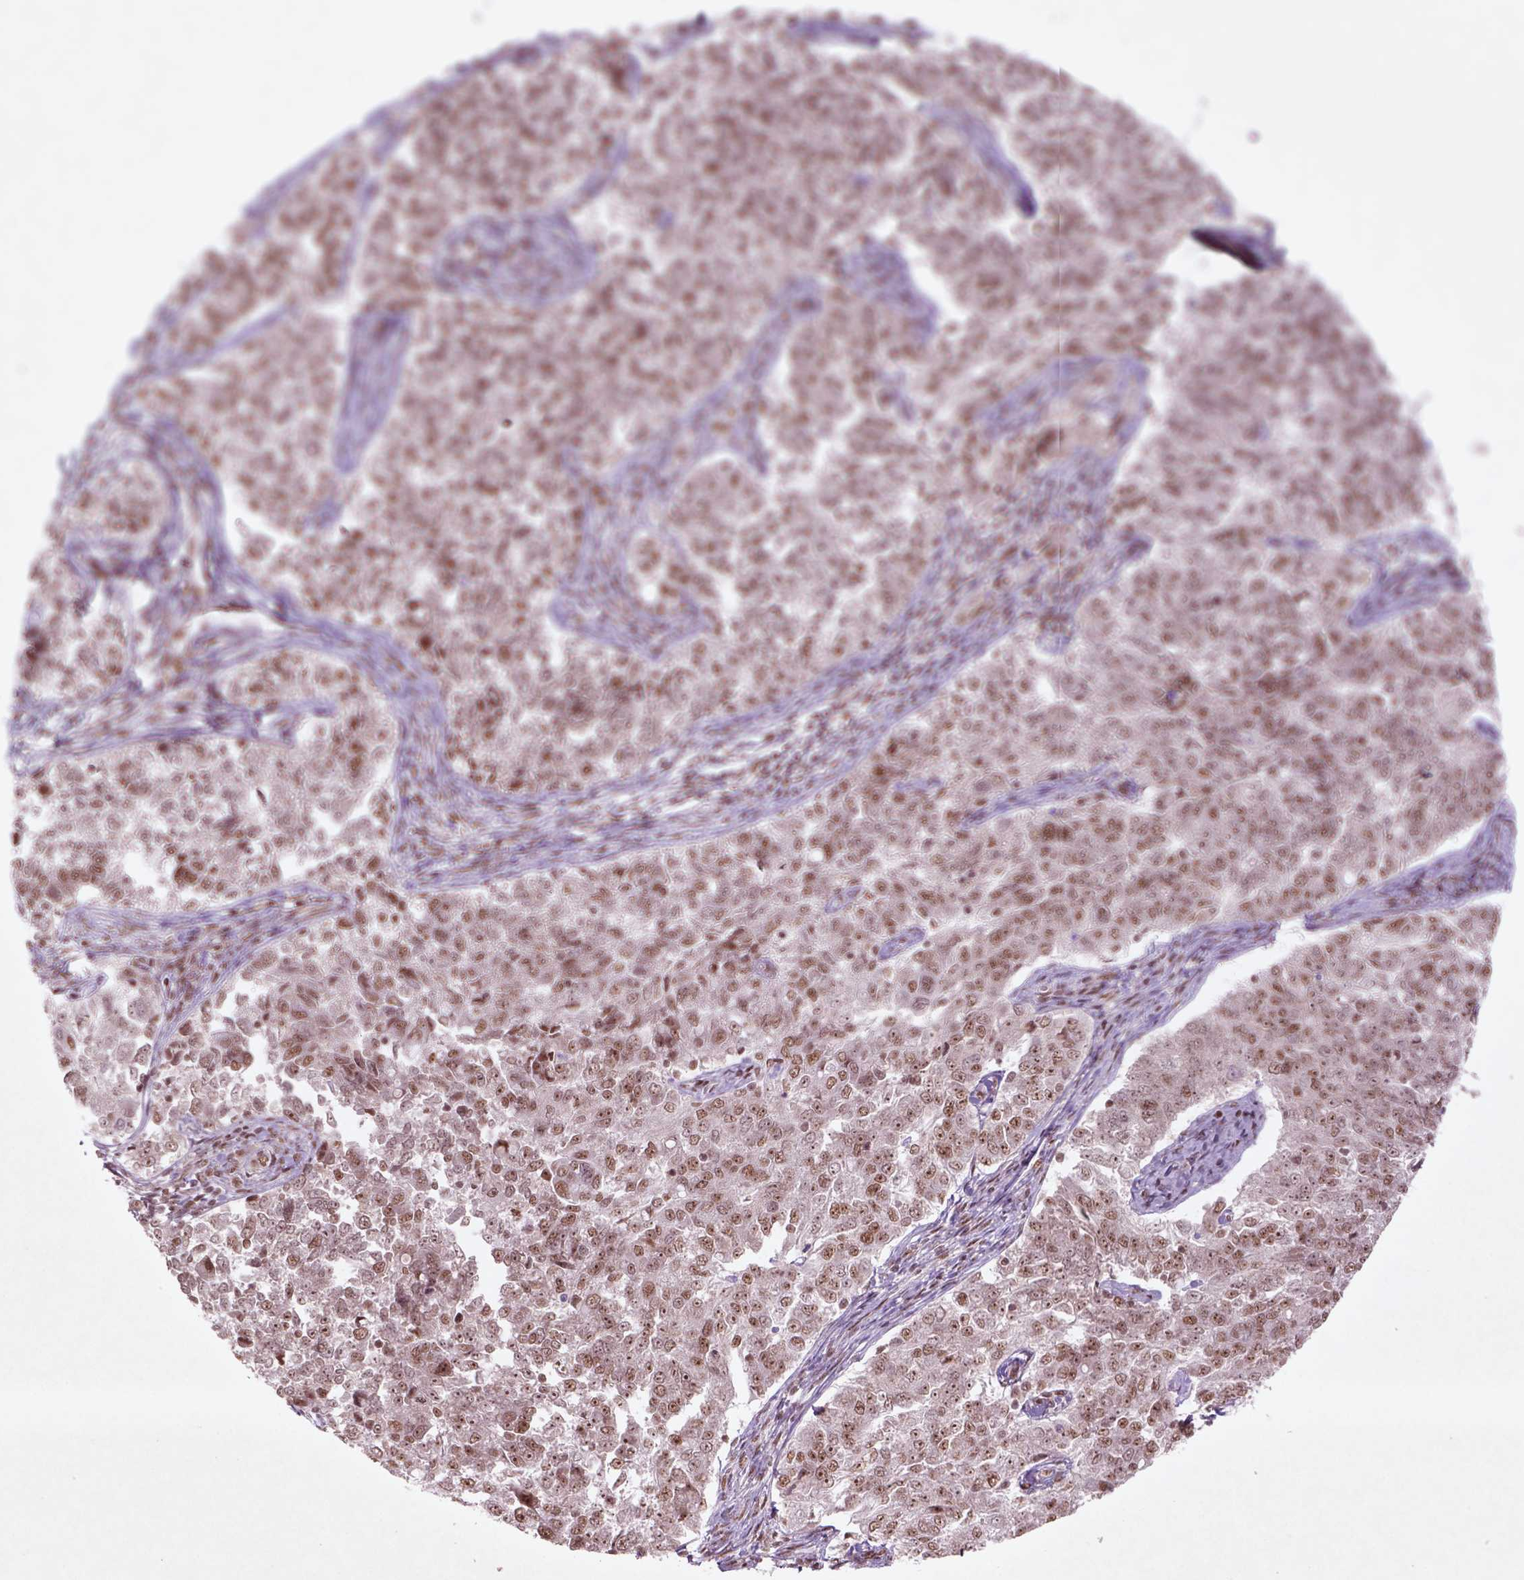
{"staining": {"intensity": "moderate", "quantity": ">75%", "location": "nuclear"}, "tissue": "endometrial cancer", "cell_type": "Tumor cells", "image_type": "cancer", "snomed": [{"axis": "morphology", "description": "Adenocarcinoma, NOS"}, {"axis": "topography", "description": "Endometrium"}], "caption": "Immunohistochemical staining of human endometrial cancer (adenocarcinoma) demonstrates moderate nuclear protein expression in approximately >75% of tumor cells.", "gene": "HMG20B", "patient": {"sex": "female", "age": 43}}